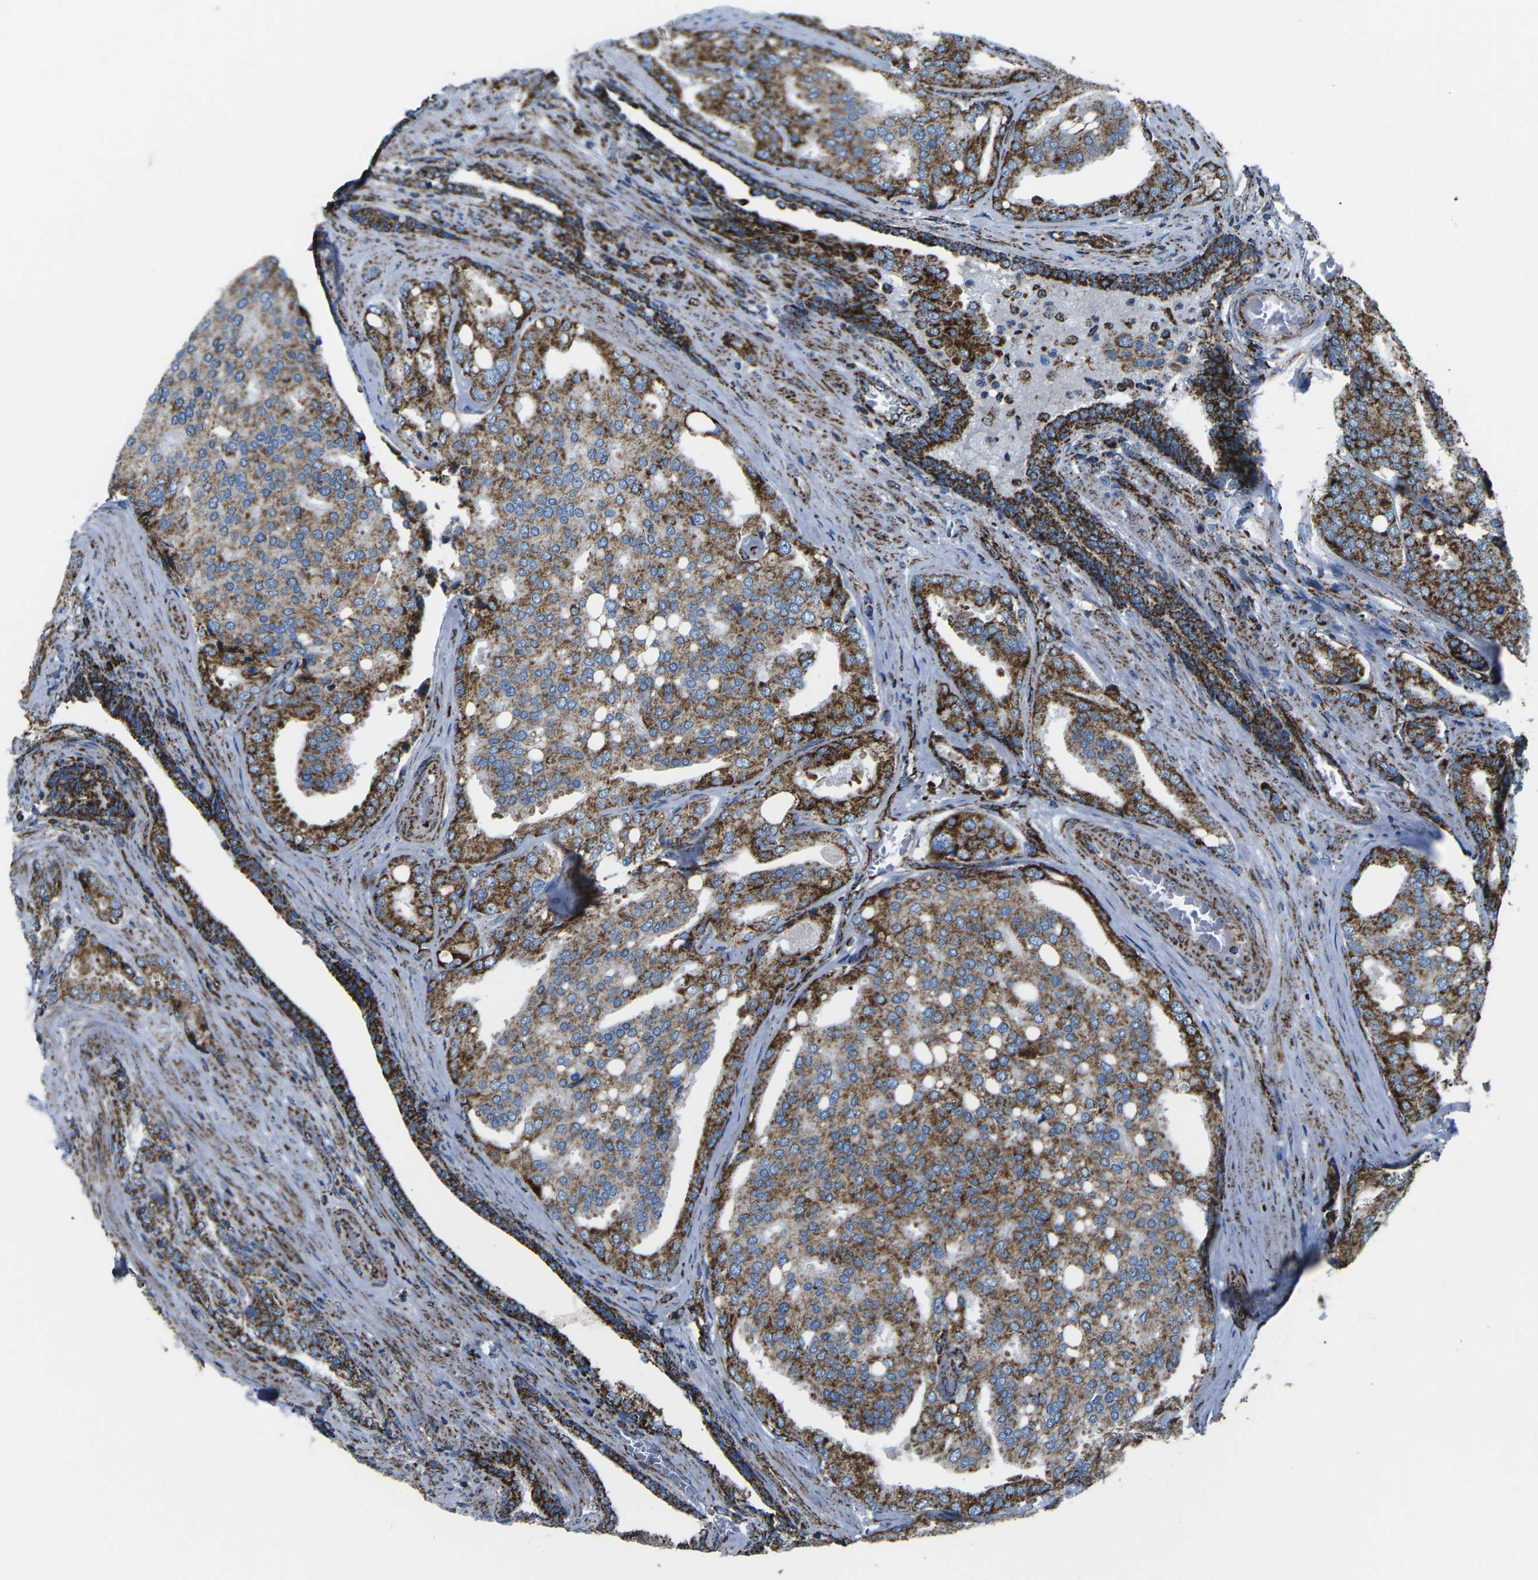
{"staining": {"intensity": "moderate", "quantity": ">75%", "location": "cytoplasmic/membranous"}, "tissue": "prostate cancer", "cell_type": "Tumor cells", "image_type": "cancer", "snomed": [{"axis": "morphology", "description": "Adenocarcinoma, High grade"}, {"axis": "topography", "description": "Prostate"}], "caption": "There is medium levels of moderate cytoplasmic/membranous positivity in tumor cells of adenocarcinoma (high-grade) (prostate), as demonstrated by immunohistochemical staining (brown color).", "gene": "MT-CO2", "patient": {"sex": "male", "age": 50}}